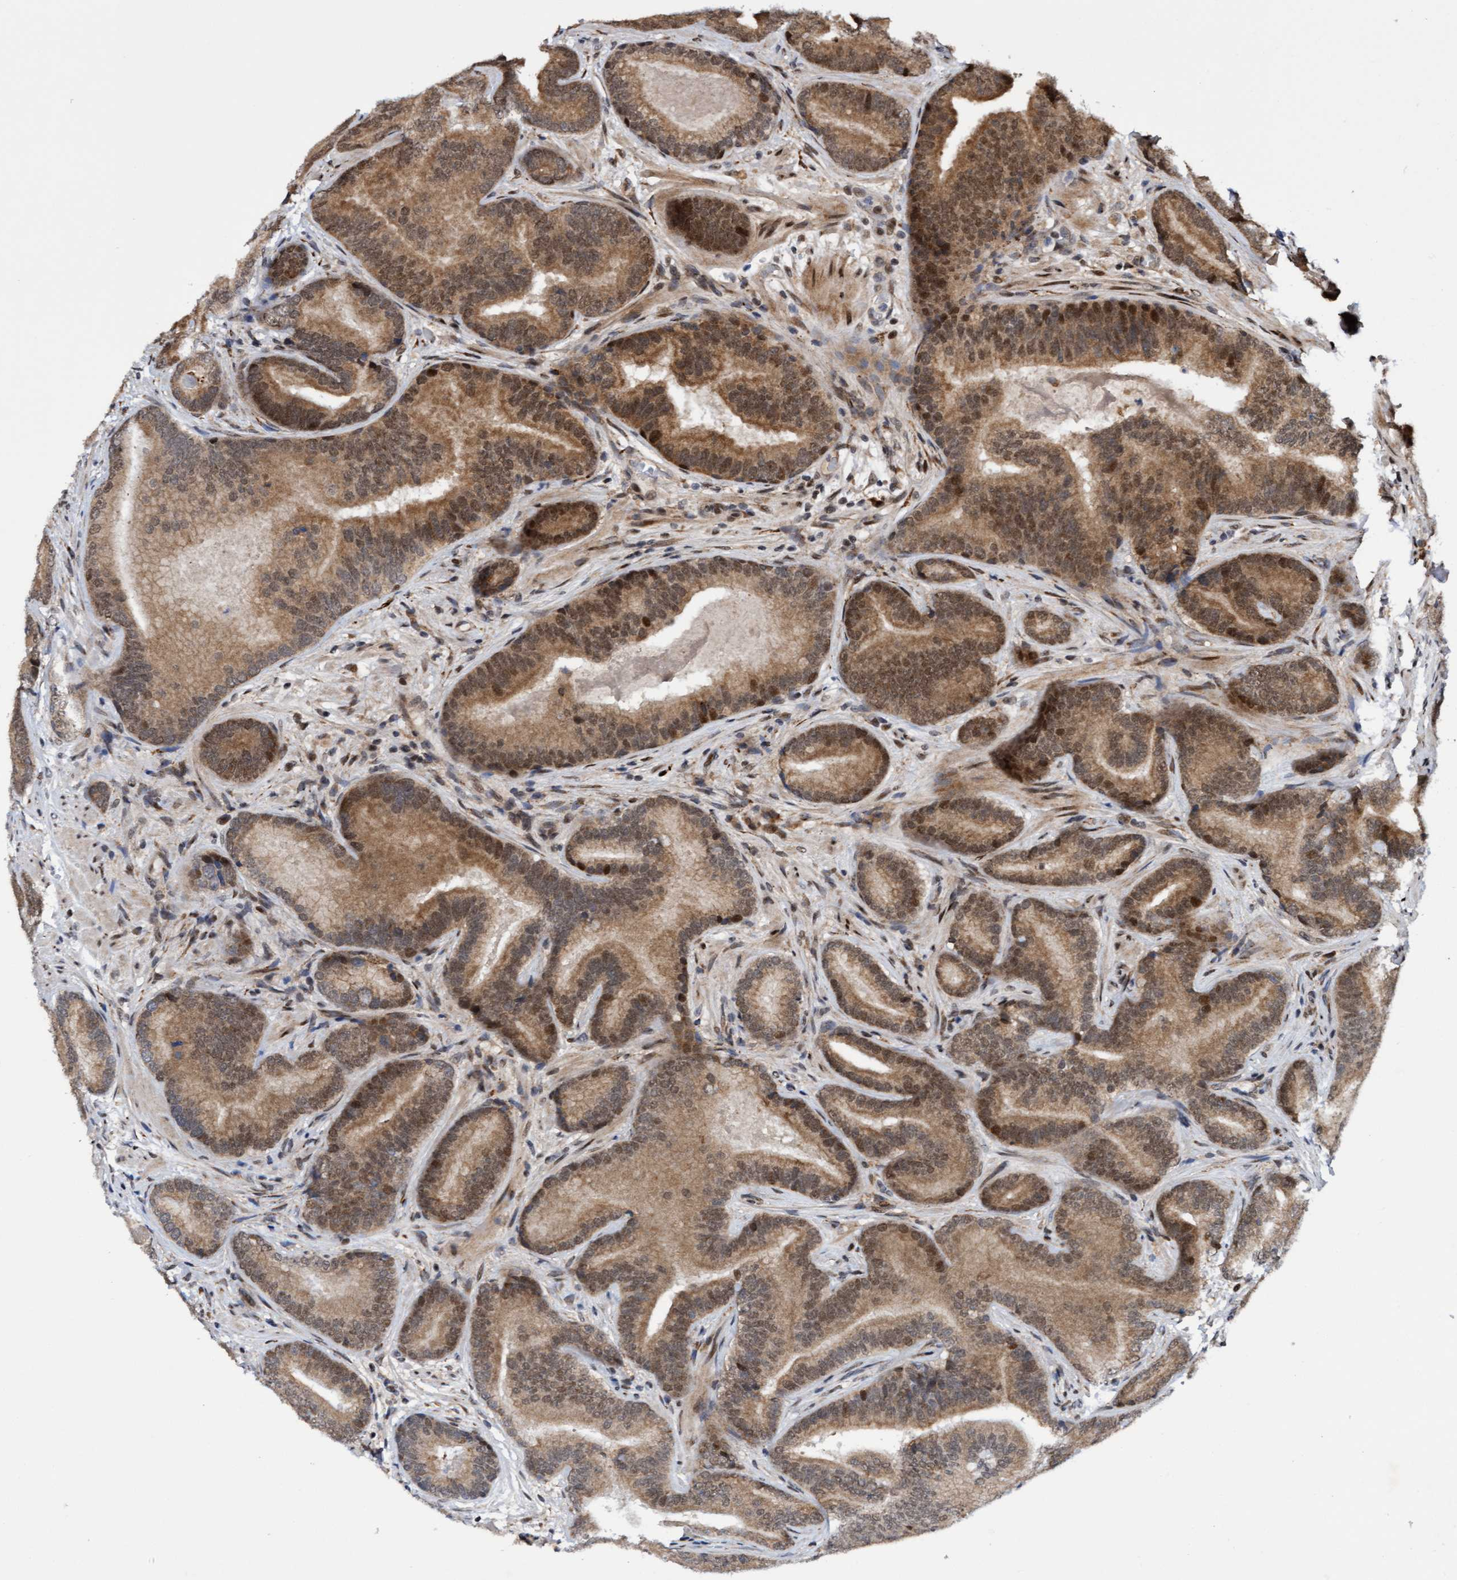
{"staining": {"intensity": "moderate", "quantity": ">75%", "location": "cytoplasmic/membranous,nuclear"}, "tissue": "prostate cancer", "cell_type": "Tumor cells", "image_type": "cancer", "snomed": [{"axis": "morphology", "description": "Adenocarcinoma, High grade"}, {"axis": "topography", "description": "Prostate"}], "caption": "Immunohistochemical staining of human high-grade adenocarcinoma (prostate) exhibits medium levels of moderate cytoplasmic/membranous and nuclear protein expression in about >75% of tumor cells.", "gene": "TANC2", "patient": {"sex": "male", "age": 55}}